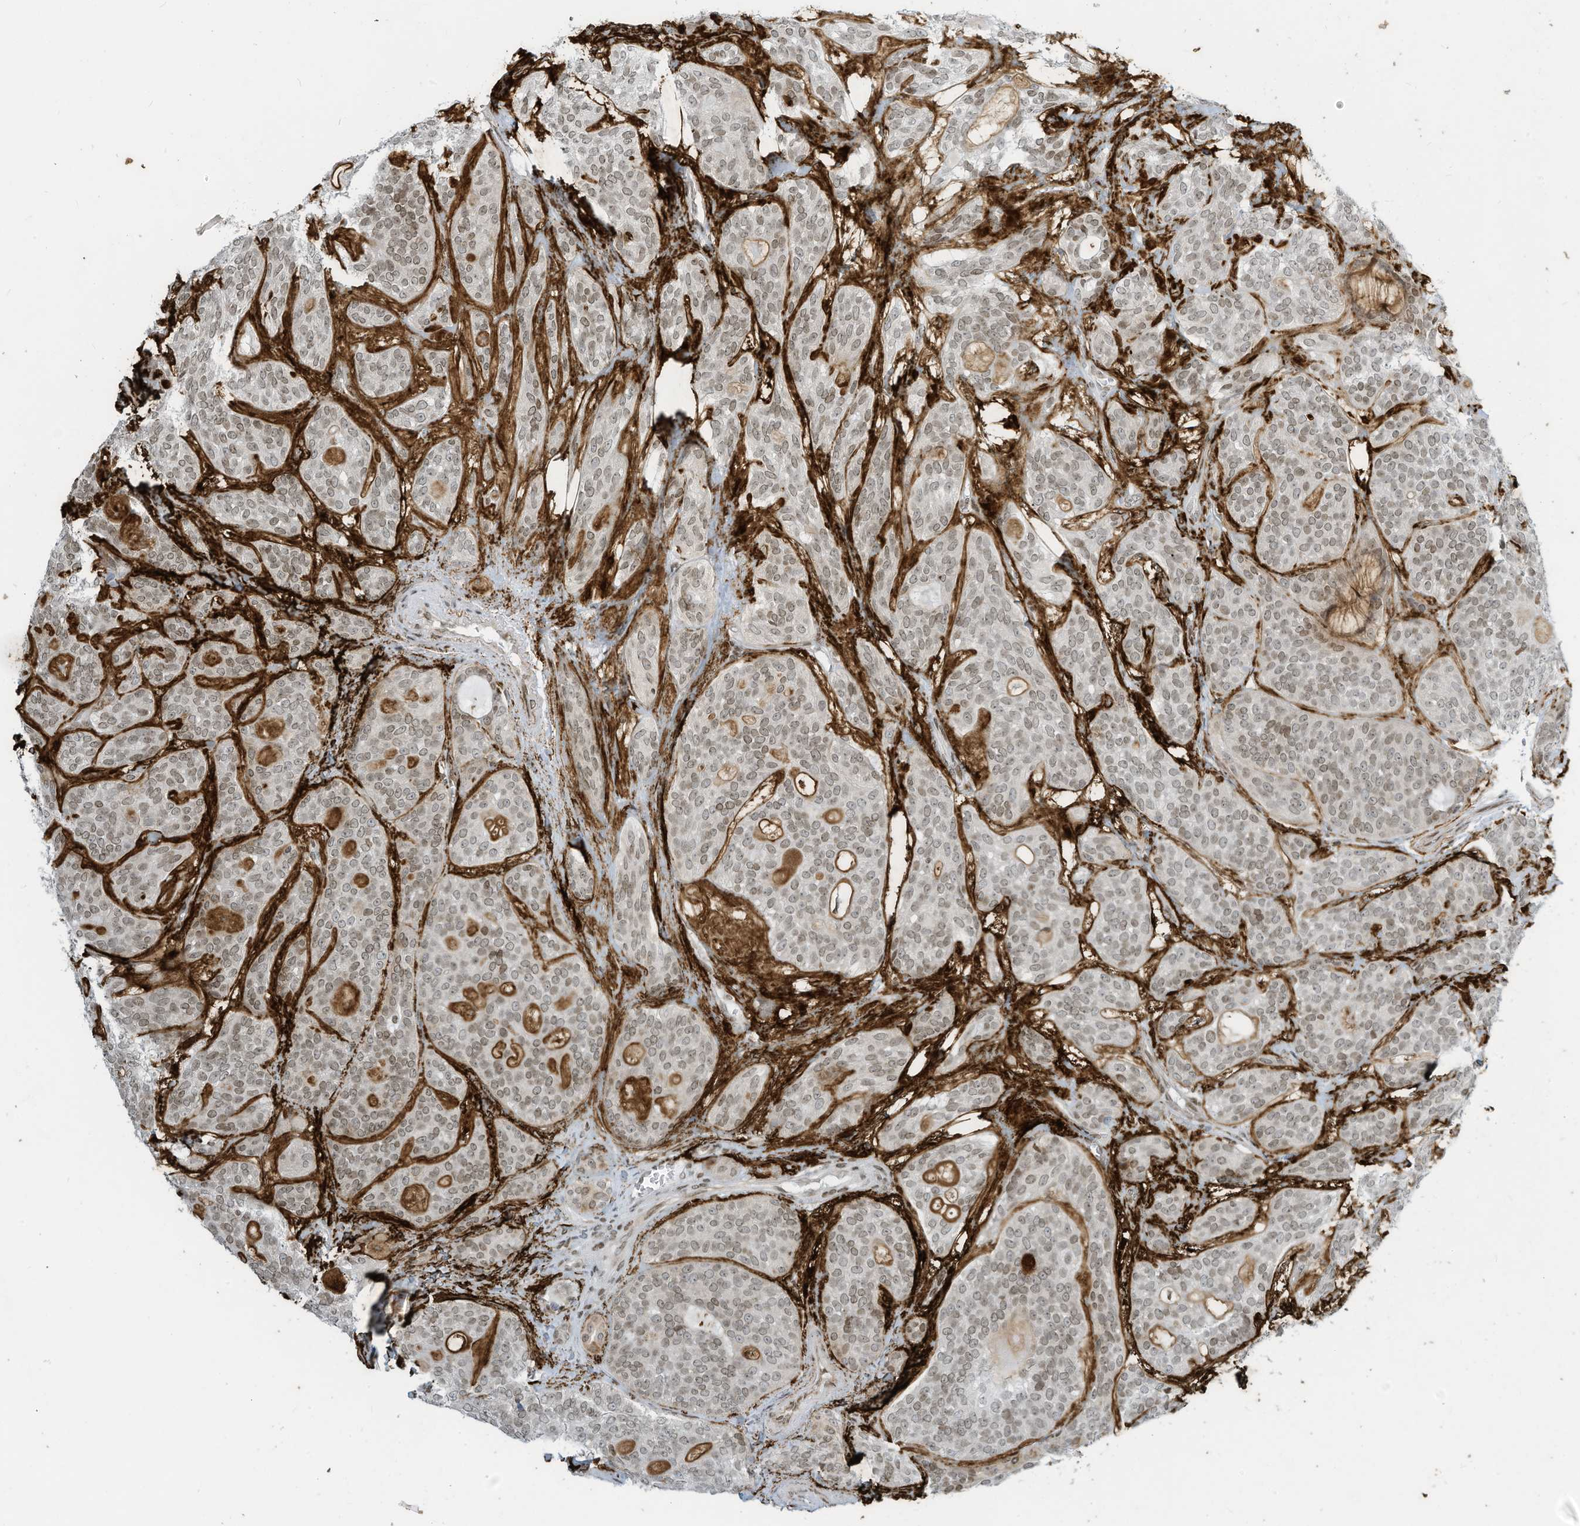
{"staining": {"intensity": "weak", "quantity": ">75%", "location": "nuclear"}, "tissue": "head and neck cancer", "cell_type": "Tumor cells", "image_type": "cancer", "snomed": [{"axis": "morphology", "description": "Adenocarcinoma, NOS"}, {"axis": "topography", "description": "Head-Neck"}], "caption": "Immunohistochemistry (IHC) image of human head and neck cancer stained for a protein (brown), which exhibits low levels of weak nuclear expression in approximately >75% of tumor cells.", "gene": "ADI1", "patient": {"sex": "male", "age": 66}}